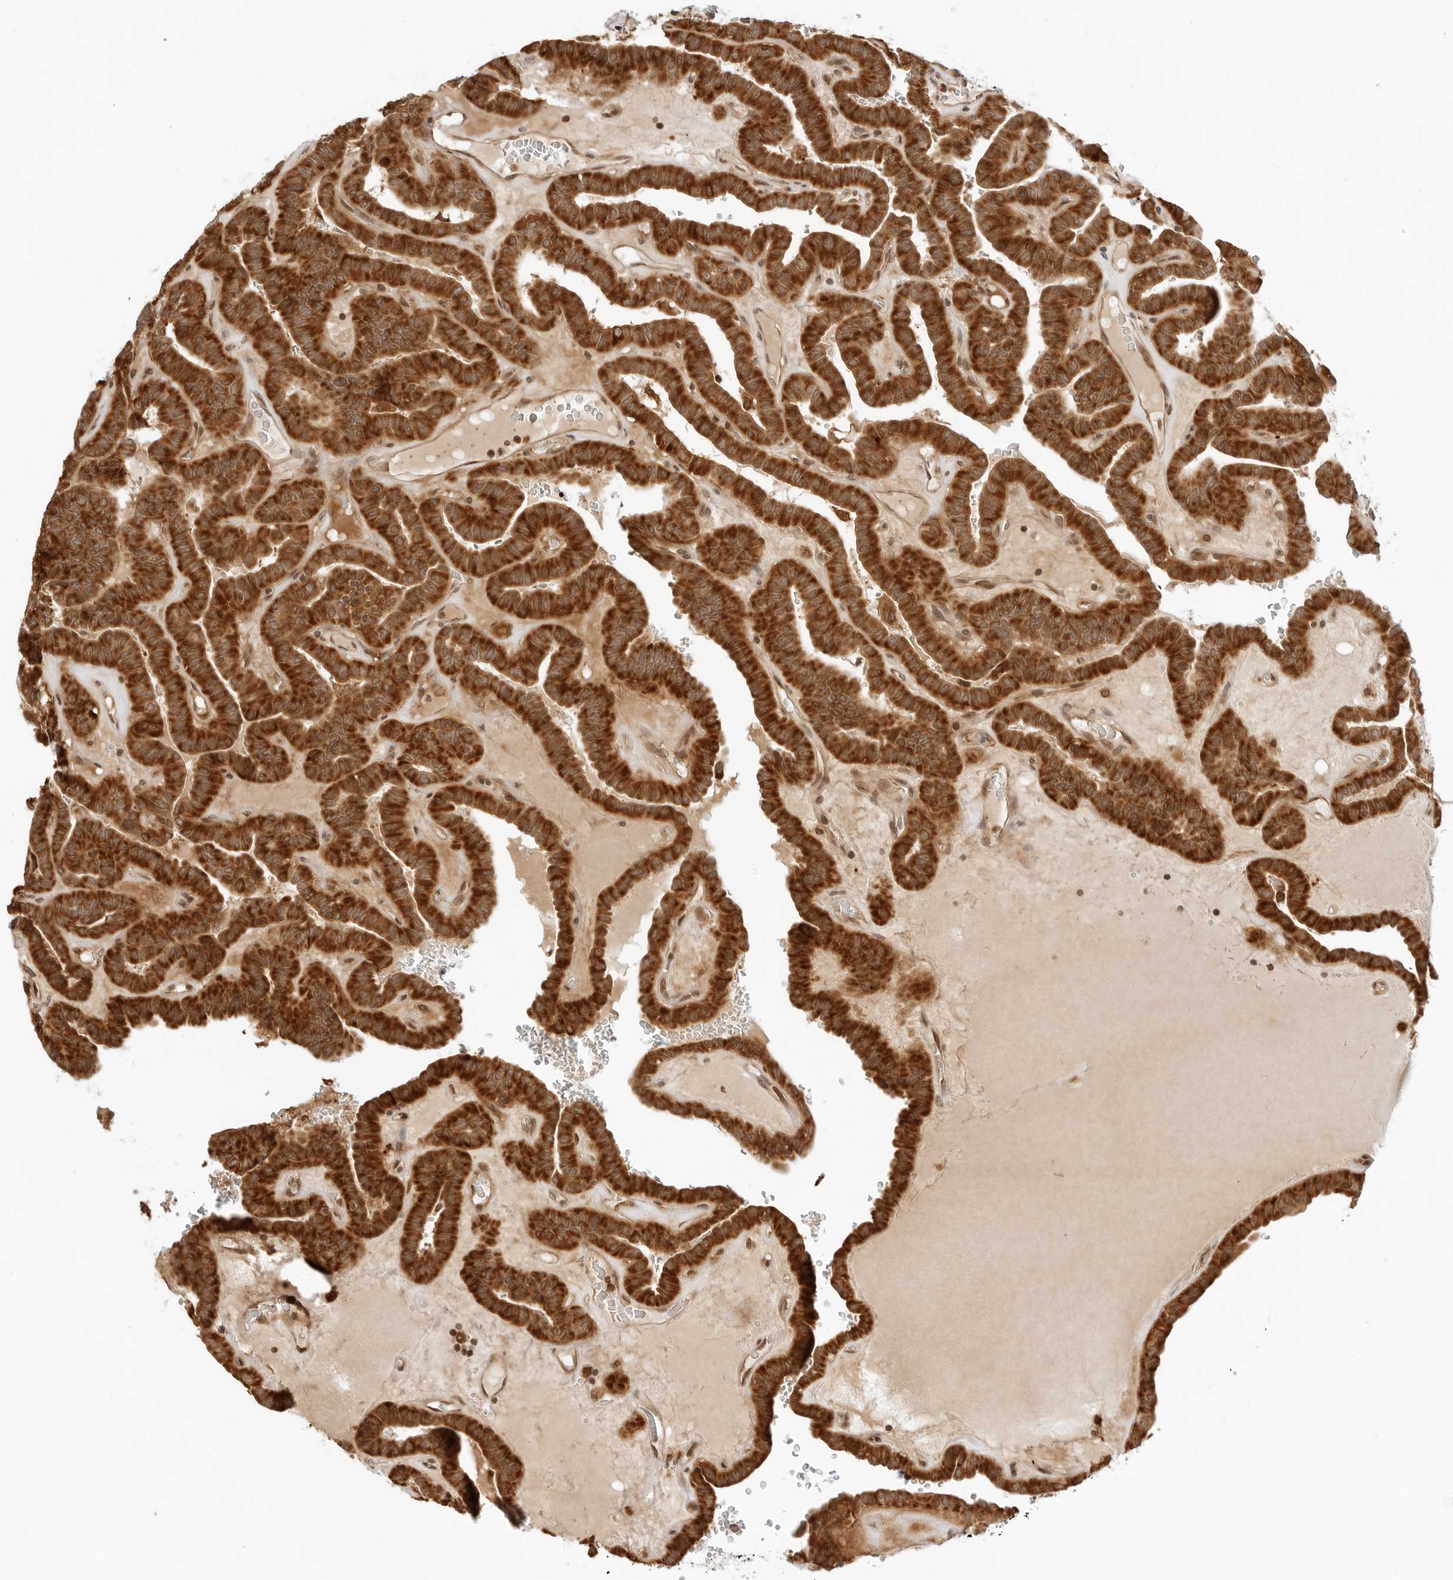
{"staining": {"intensity": "strong", "quantity": ">75%", "location": "cytoplasmic/membranous"}, "tissue": "thyroid cancer", "cell_type": "Tumor cells", "image_type": "cancer", "snomed": [{"axis": "morphology", "description": "Papillary adenocarcinoma, NOS"}, {"axis": "topography", "description": "Thyroid gland"}], "caption": "Strong cytoplasmic/membranous expression is present in about >75% of tumor cells in thyroid papillary adenocarcinoma. The staining is performed using DAB brown chromogen to label protein expression. The nuclei are counter-stained blue using hematoxylin.", "gene": "RC3H1", "patient": {"sex": "male", "age": 77}}